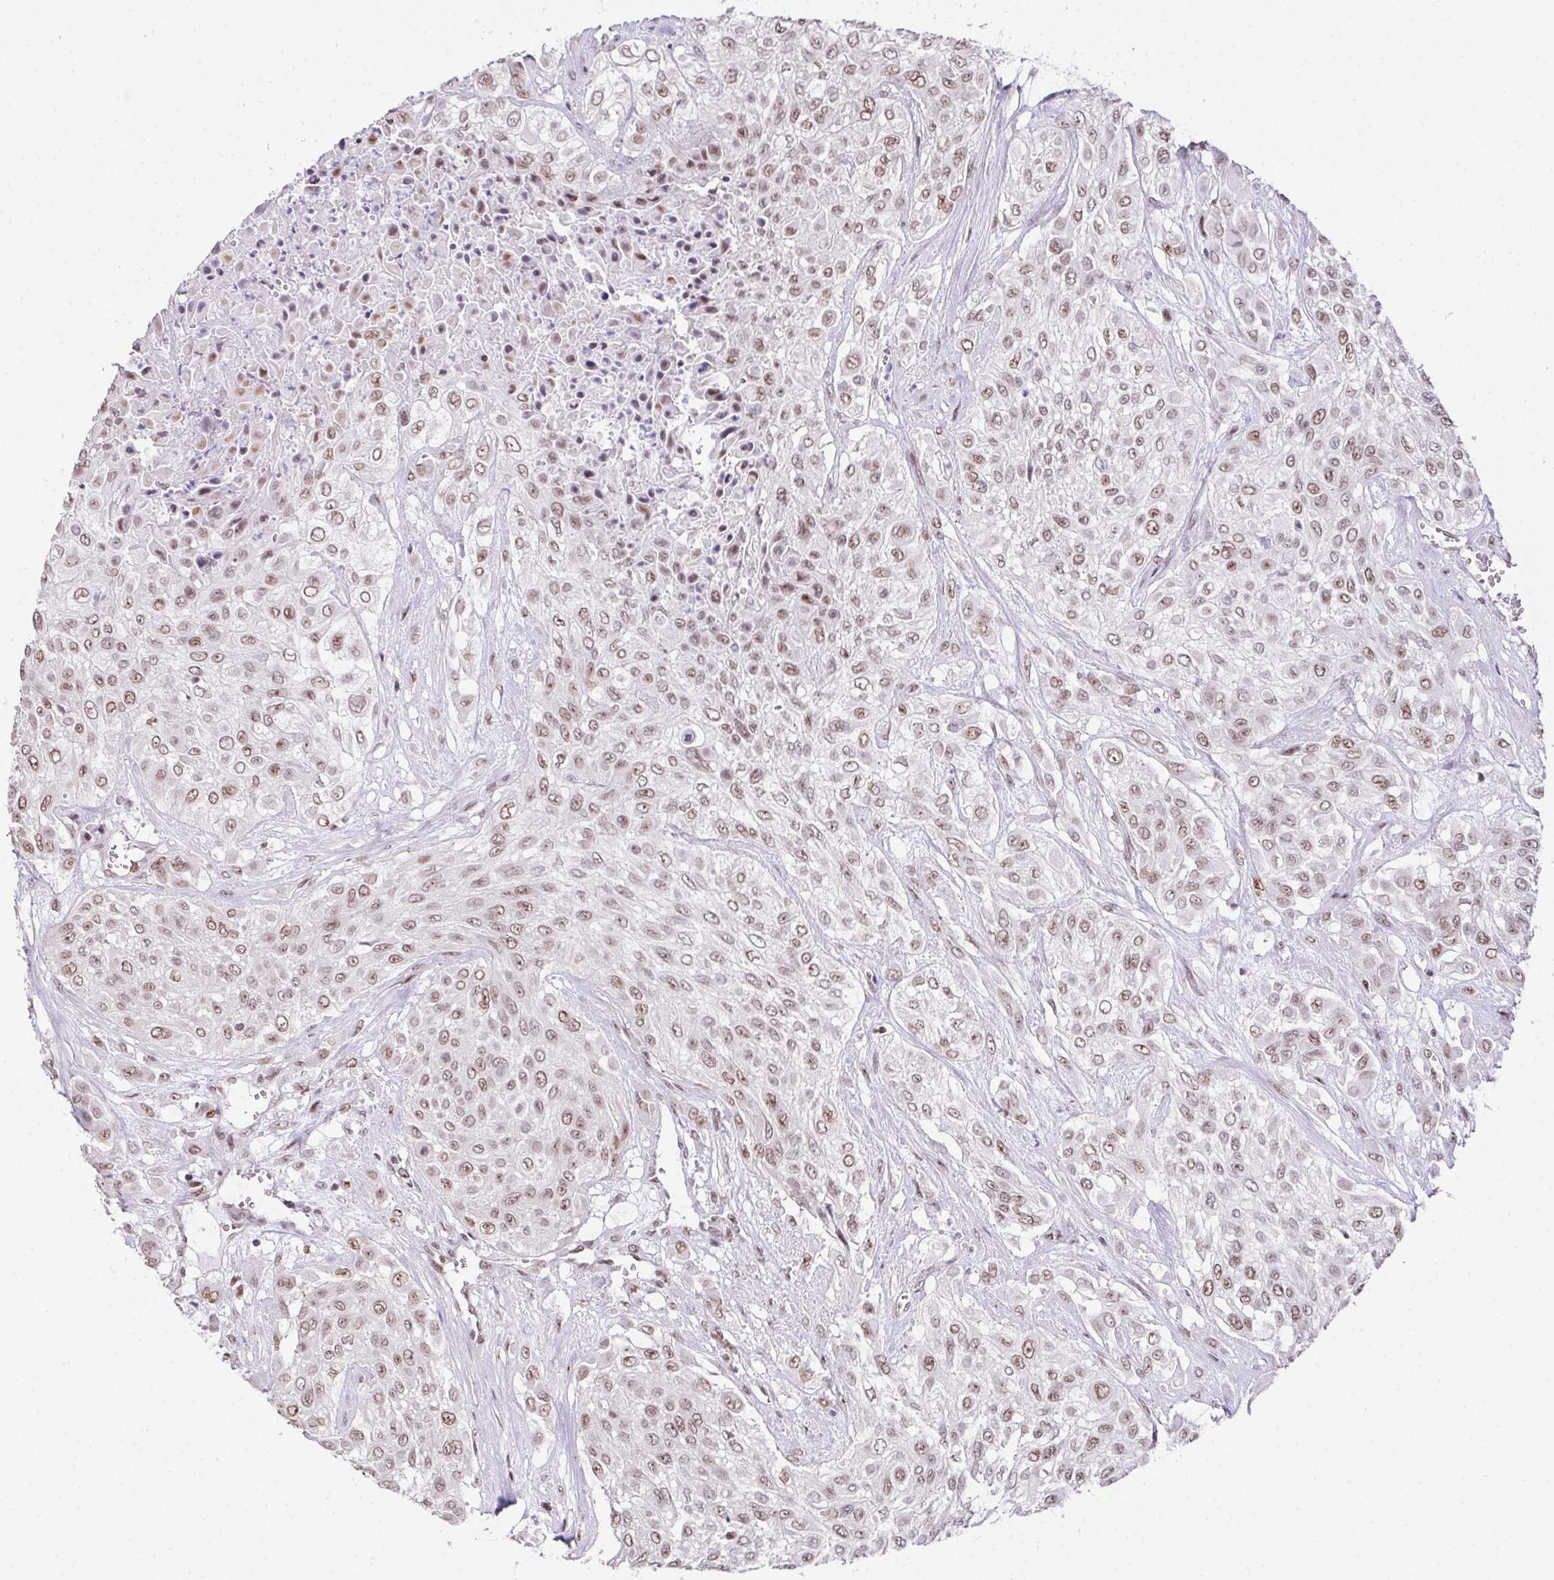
{"staining": {"intensity": "moderate", "quantity": ">75%", "location": "nuclear"}, "tissue": "urothelial cancer", "cell_type": "Tumor cells", "image_type": "cancer", "snomed": [{"axis": "morphology", "description": "Urothelial carcinoma, High grade"}, {"axis": "topography", "description": "Urinary bladder"}], "caption": "Immunohistochemistry photomicrograph of neoplastic tissue: urothelial carcinoma (high-grade) stained using immunohistochemistry (IHC) displays medium levels of moderate protein expression localized specifically in the nuclear of tumor cells, appearing as a nuclear brown color.", "gene": "ZNF800", "patient": {"sex": "male", "age": 57}}